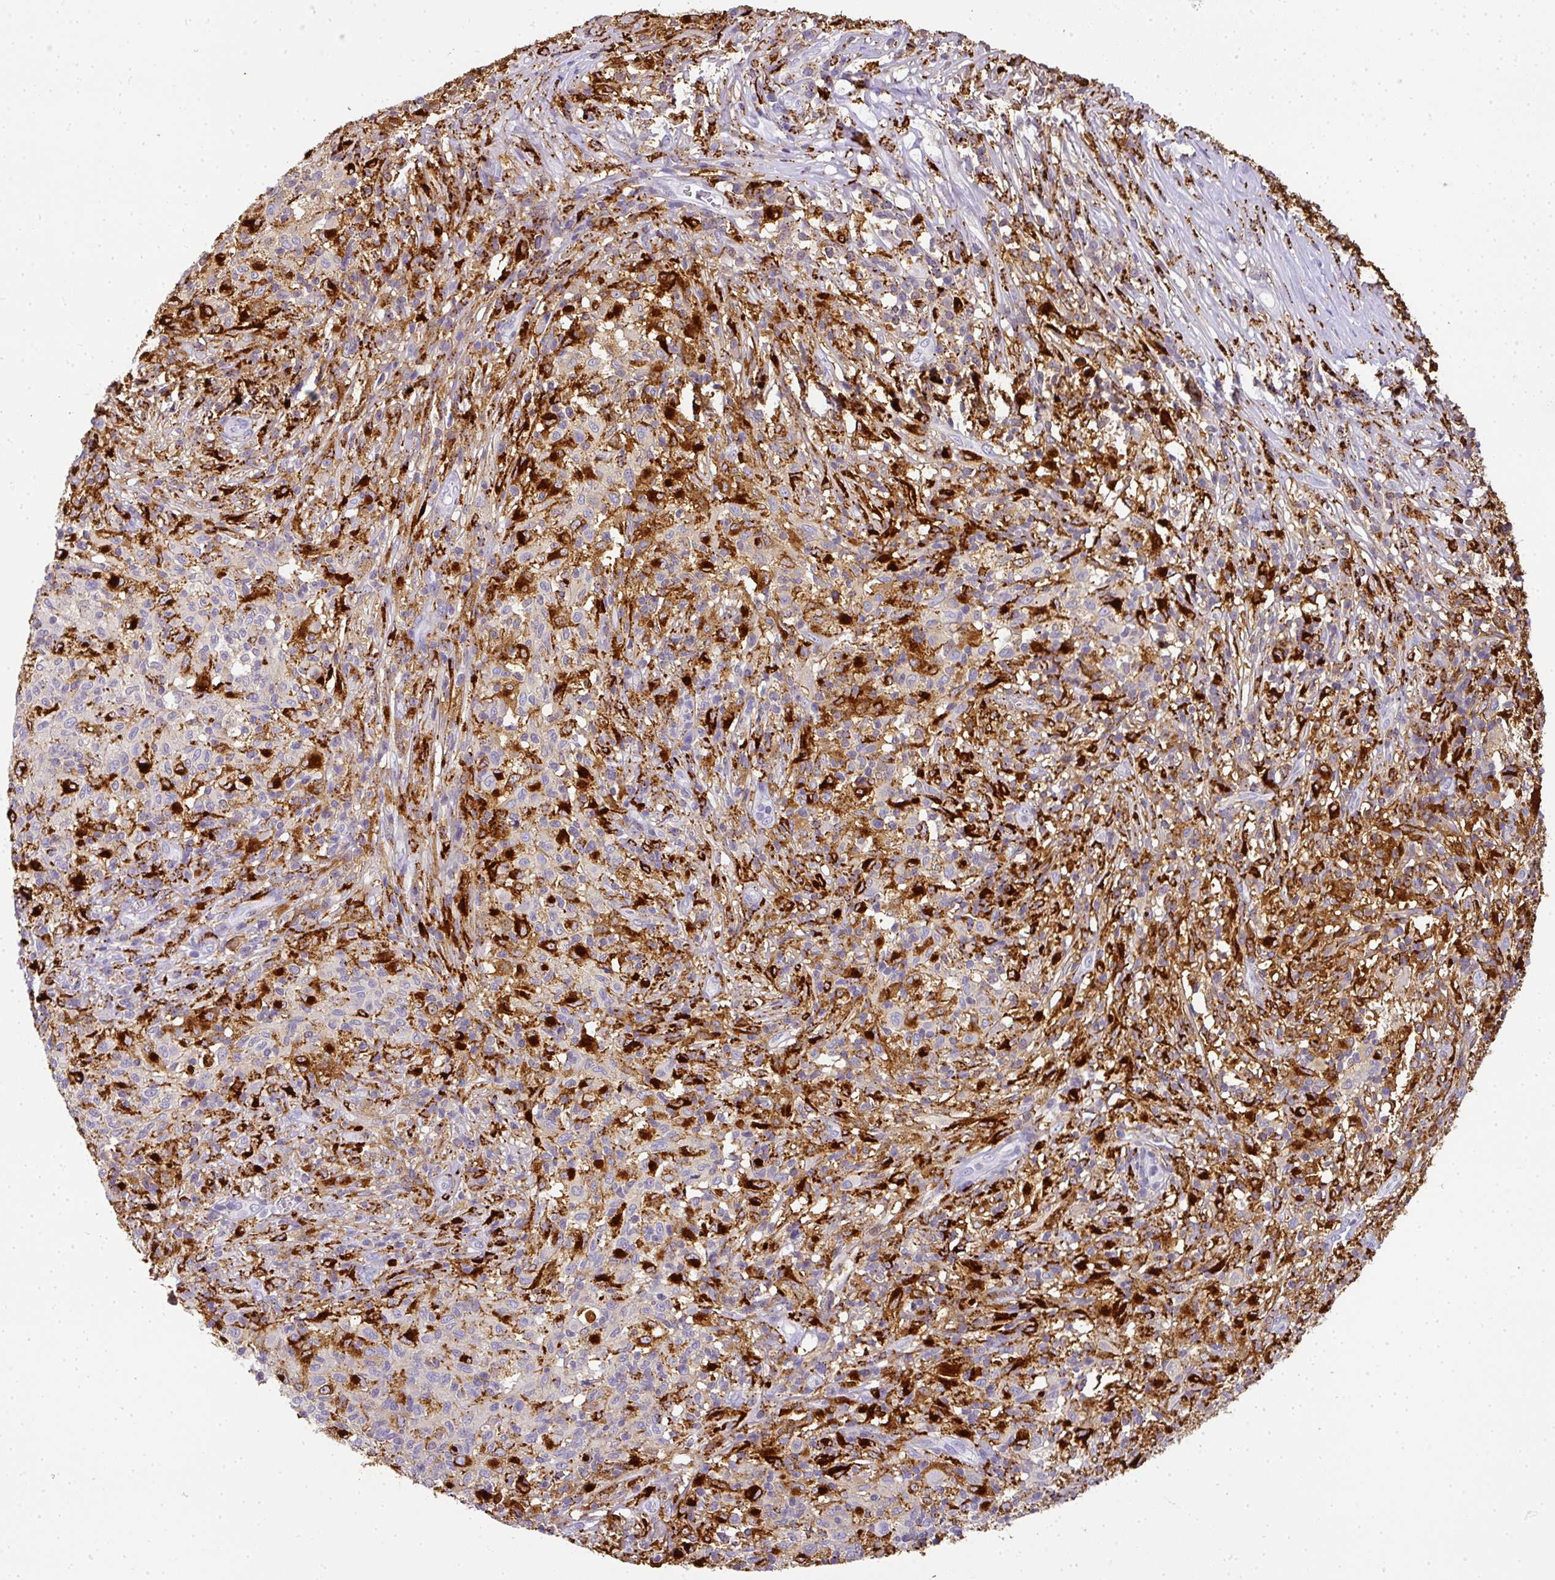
{"staining": {"intensity": "negative", "quantity": "none", "location": "none"}, "tissue": "melanoma", "cell_type": "Tumor cells", "image_type": "cancer", "snomed": [{"axis": "morphology", "description": "Malignant melanoma, NOS"}, {"axis": "topography", "description": "Skin"}], "caption": "Immunohistochemical staining of melanoma displays no significant expression in tumor cells.", "gene": "MMACHC", "patient": {"sex": "male", "age": 66}}